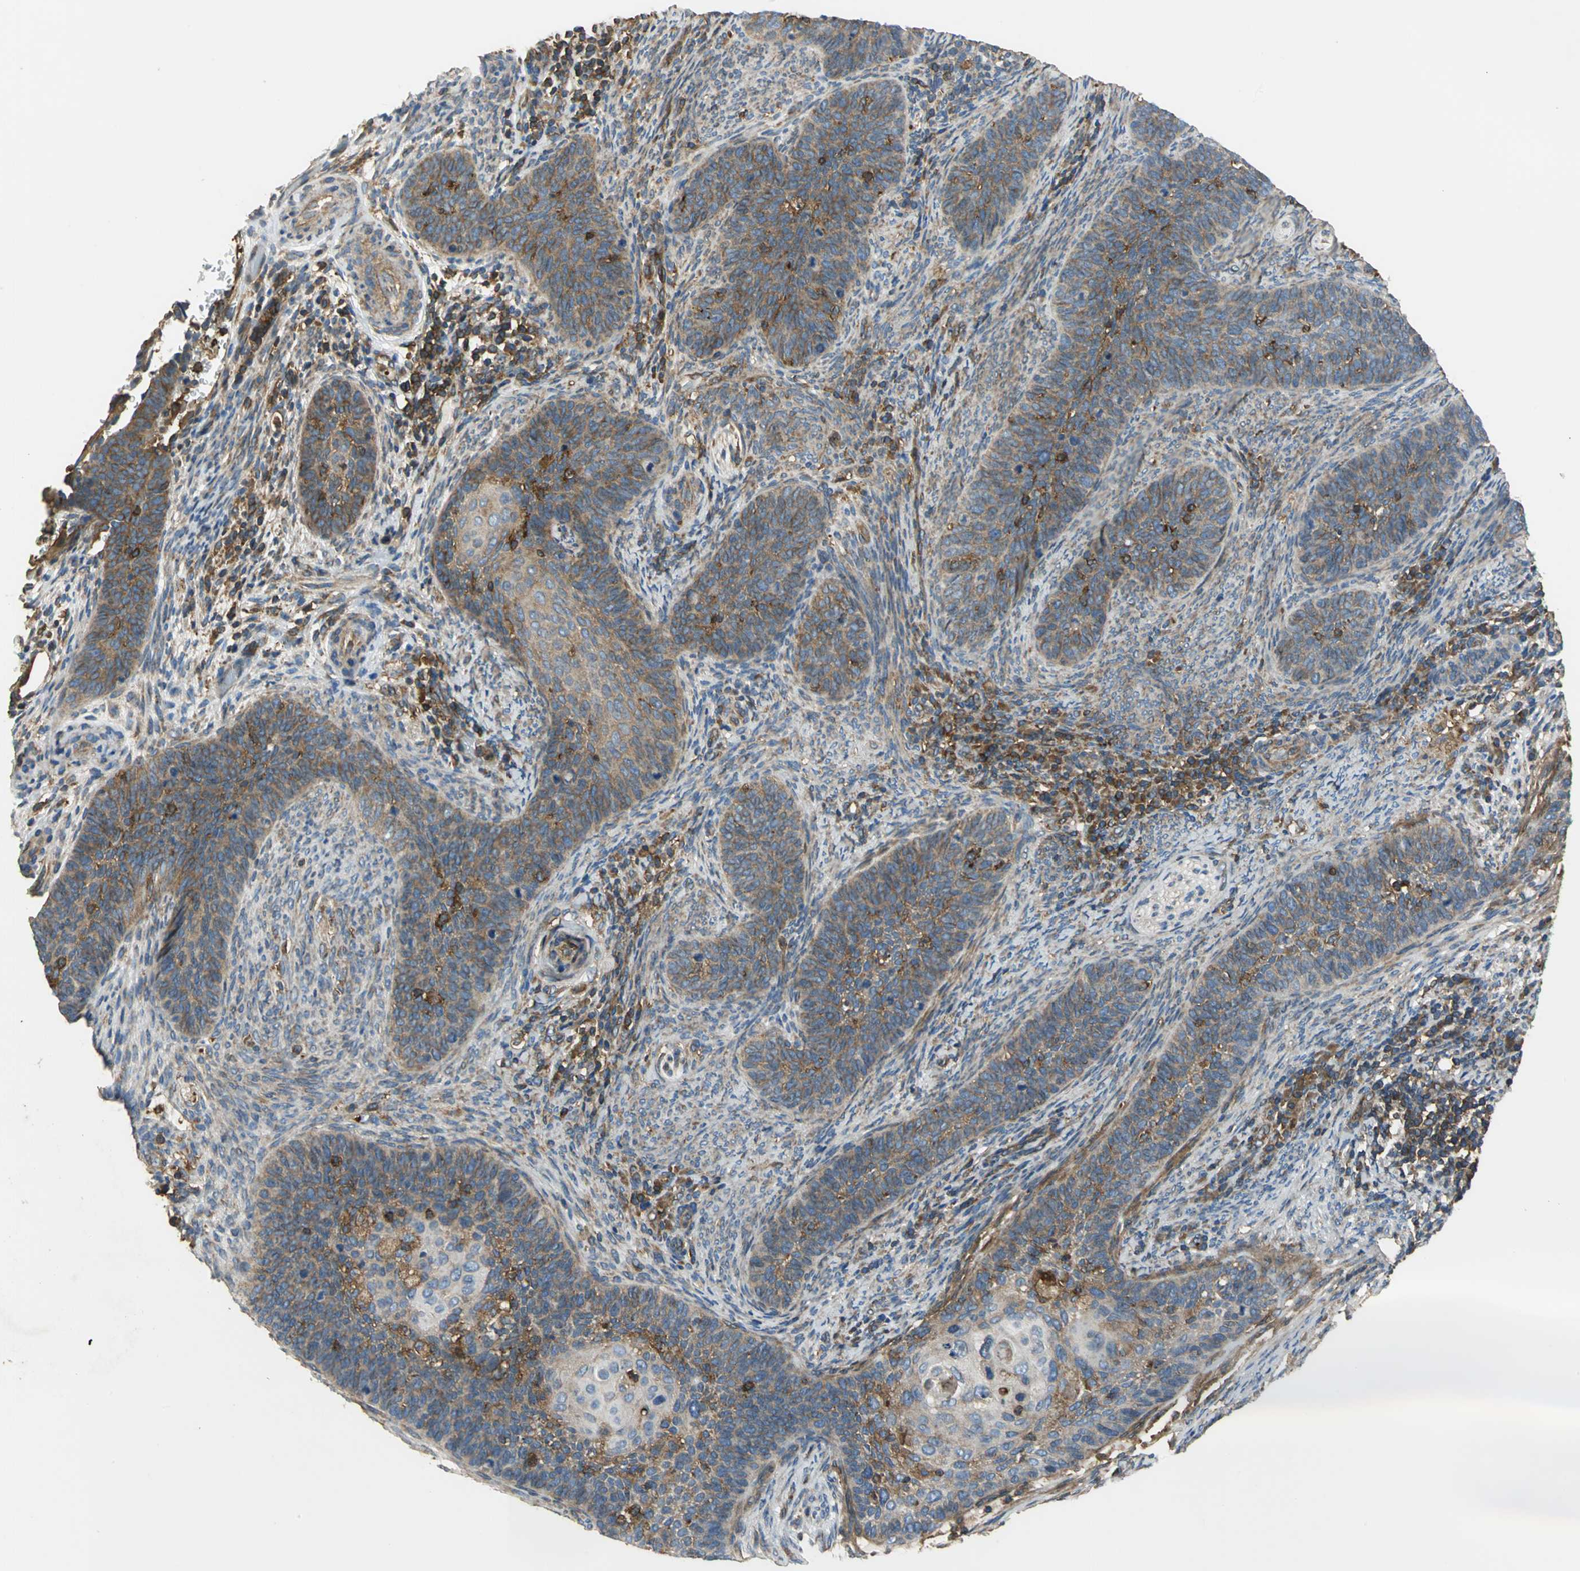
{"staining": {"intensity": "moderate", "quantity": ">75%", "location": "cytoplasmic/membranous"}, "tissue": "cervical cancer", "cell_type": "Tumor cells", "image_type": "cancer", "snomed": [{"axis": "morphology", "description": "Squamous cell carcinoma, NOS"}, {"axis": "topography", "description": "Cervix"}], "caption": "A brown stain highlights moderate cytoplasmic/membranous staining of a protein in cervical cancer (squamous cell carcinoma) tumor cells.", "gene": "TLN1", "patient": {"sex": "female", "age": 33}}